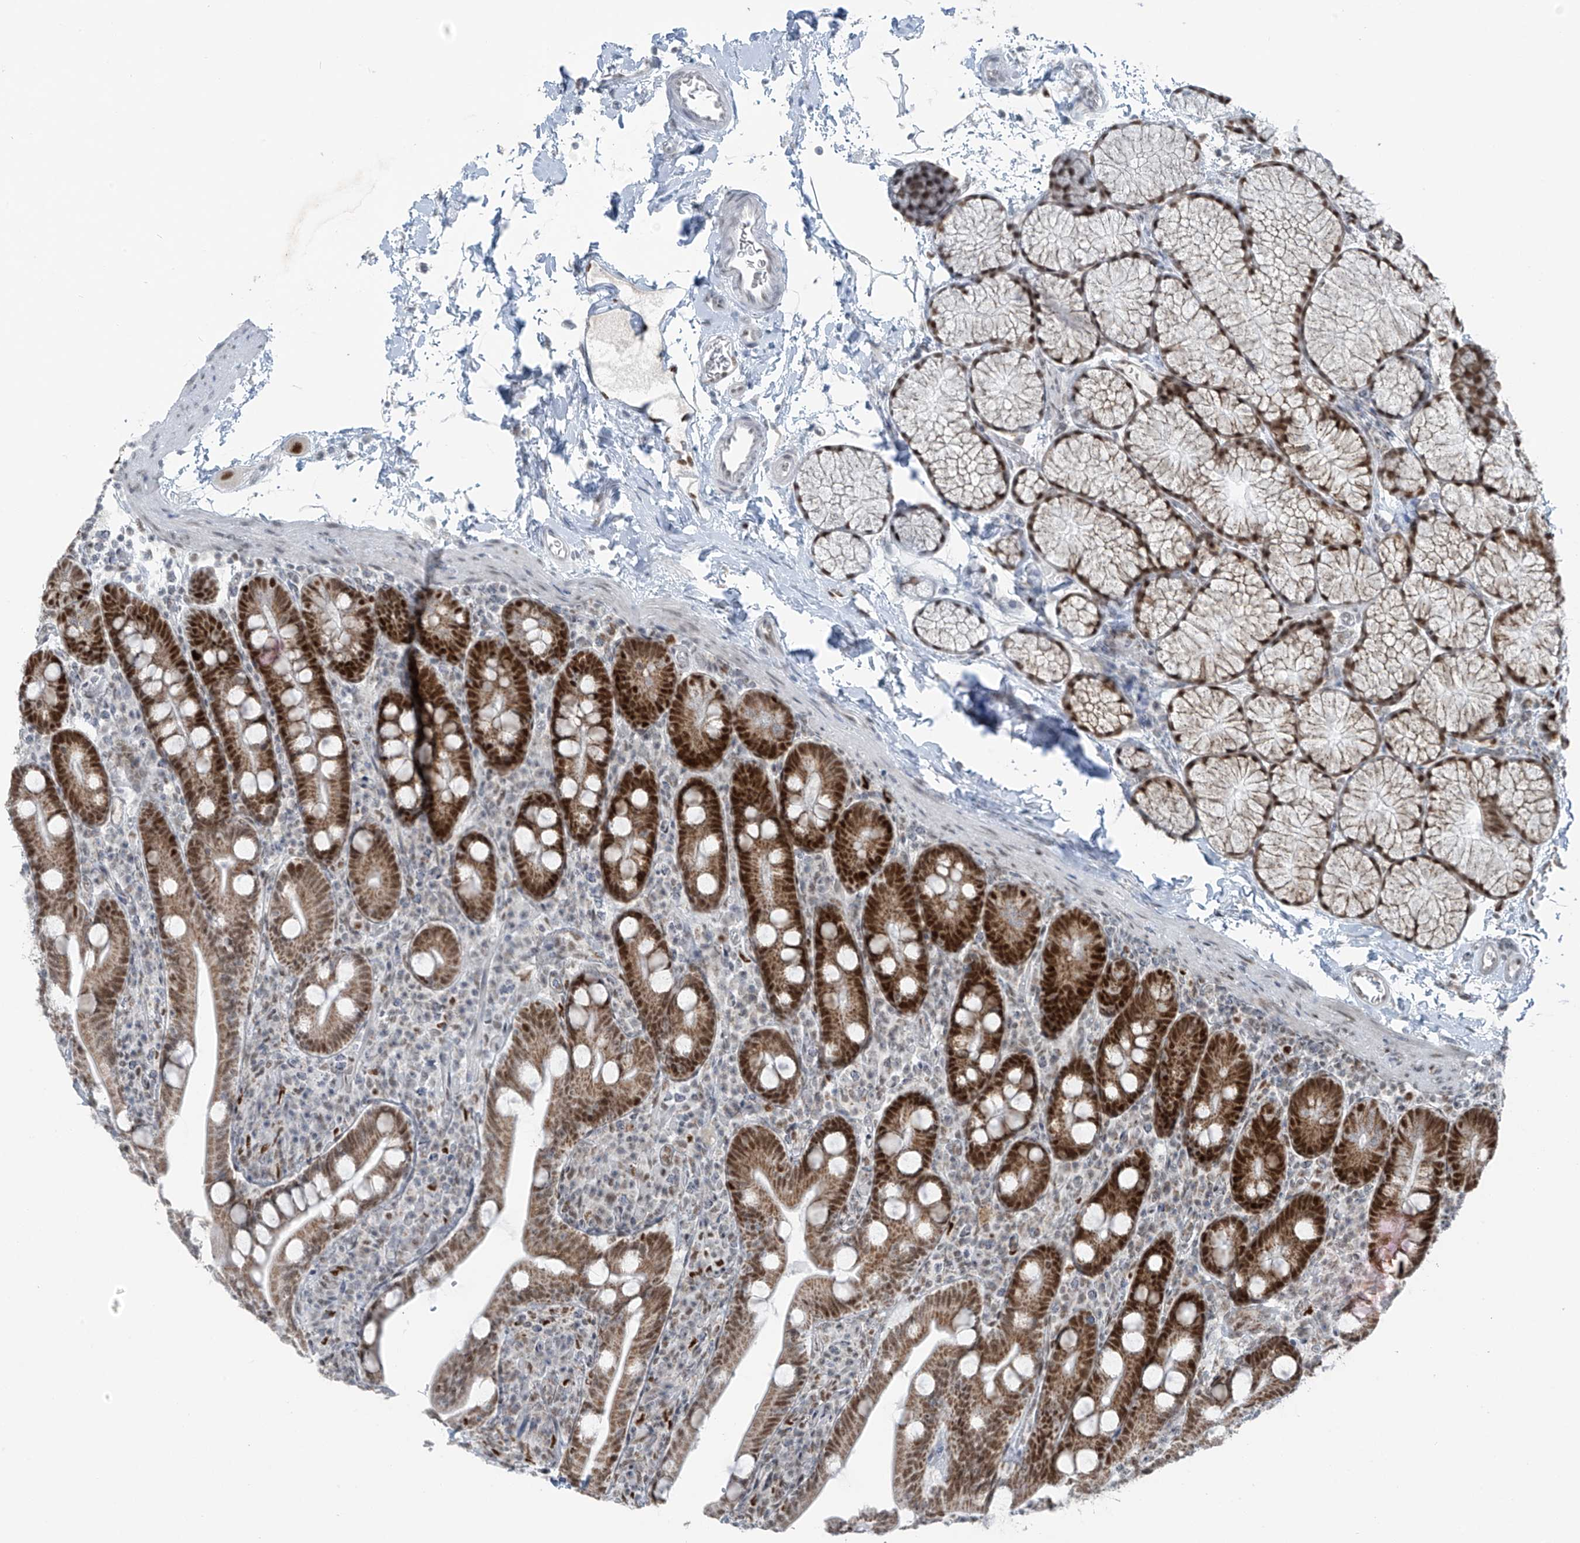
{"staining": {"intensity": "strong", "quantity": ">75%", "location": "cytoplasmic/membranous,nuclear"}, "tissue": "duodenum", "cell_type": "Glandular cells", "image_type": "normal", "snomed": [{"axis": "morphology", "description": "Normal tissue, NOS"}, {"axis": "topography", "description": "Duodenum"}], "caption": "Benign duodenum exhibits strong cytoplasmic/membranous,nuclear expression in about >75% of glandular cells Immunohistochemistry stains the protein of interest in brown and the nuclei are stained blue..", "gene": "WRNIP1", "patient": {"sex": "male", "age": 35}}